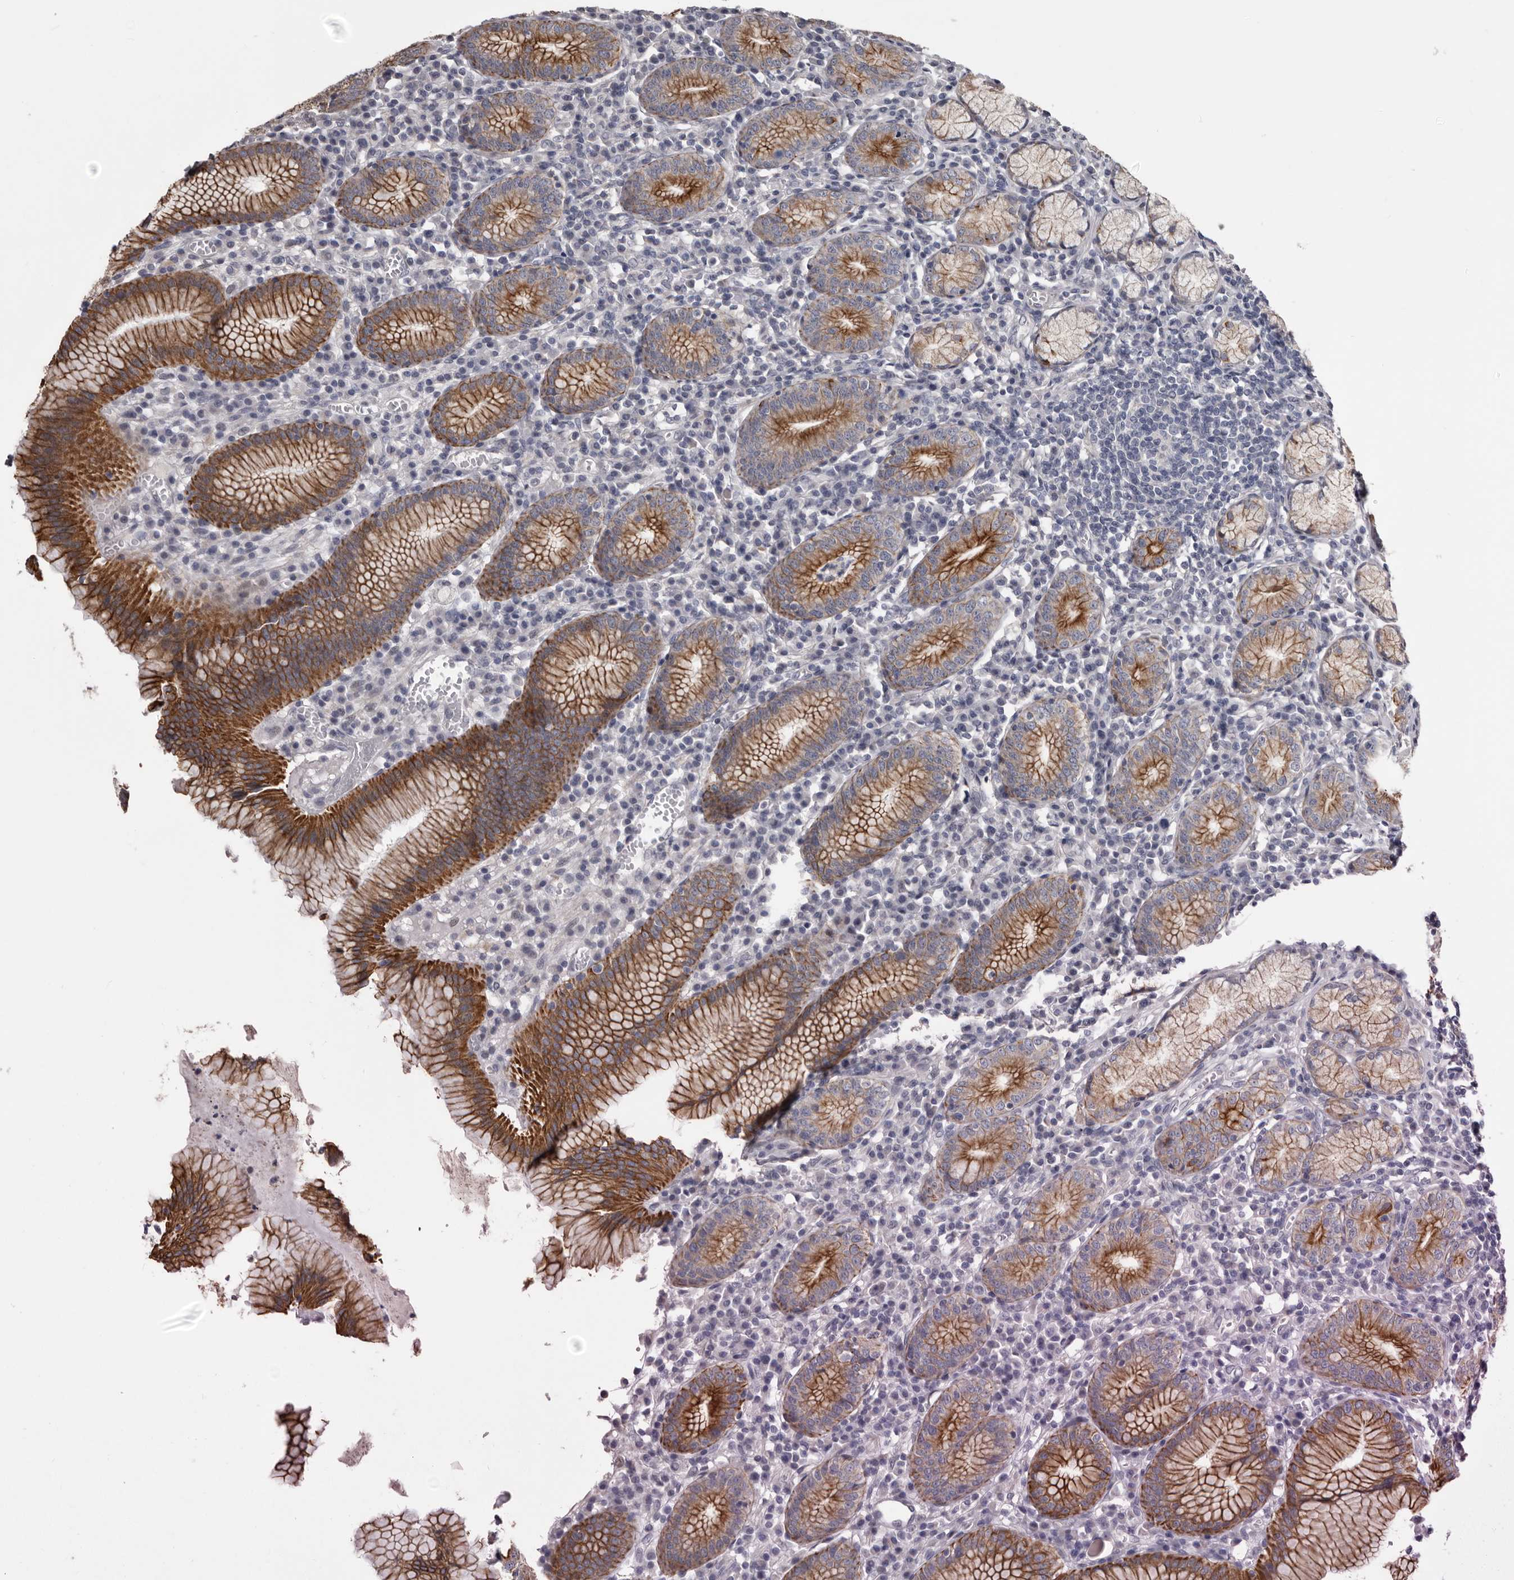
{"staining": {"intensity": "strong", "quantity": "25%-75%", "location": "cytoplasmic/membranous"}, "tissue": "stomach", "cell_type": "Glandular cells", "image_type": "normal", "snomed": [{"axis": "morphology", "description": "Normal tissue, NOS"}, {"axis": "topography", "description": "Stomach"}], "caption": "IHC micrograph of benign human stomach stained for a protein (brown), which reveals high levels of strong cytoplasmic/membranous expression in approximately 25%-75% of glandular cells.", "gene": "LPAR6", "patient": {"sex": "male", "age": 55}}